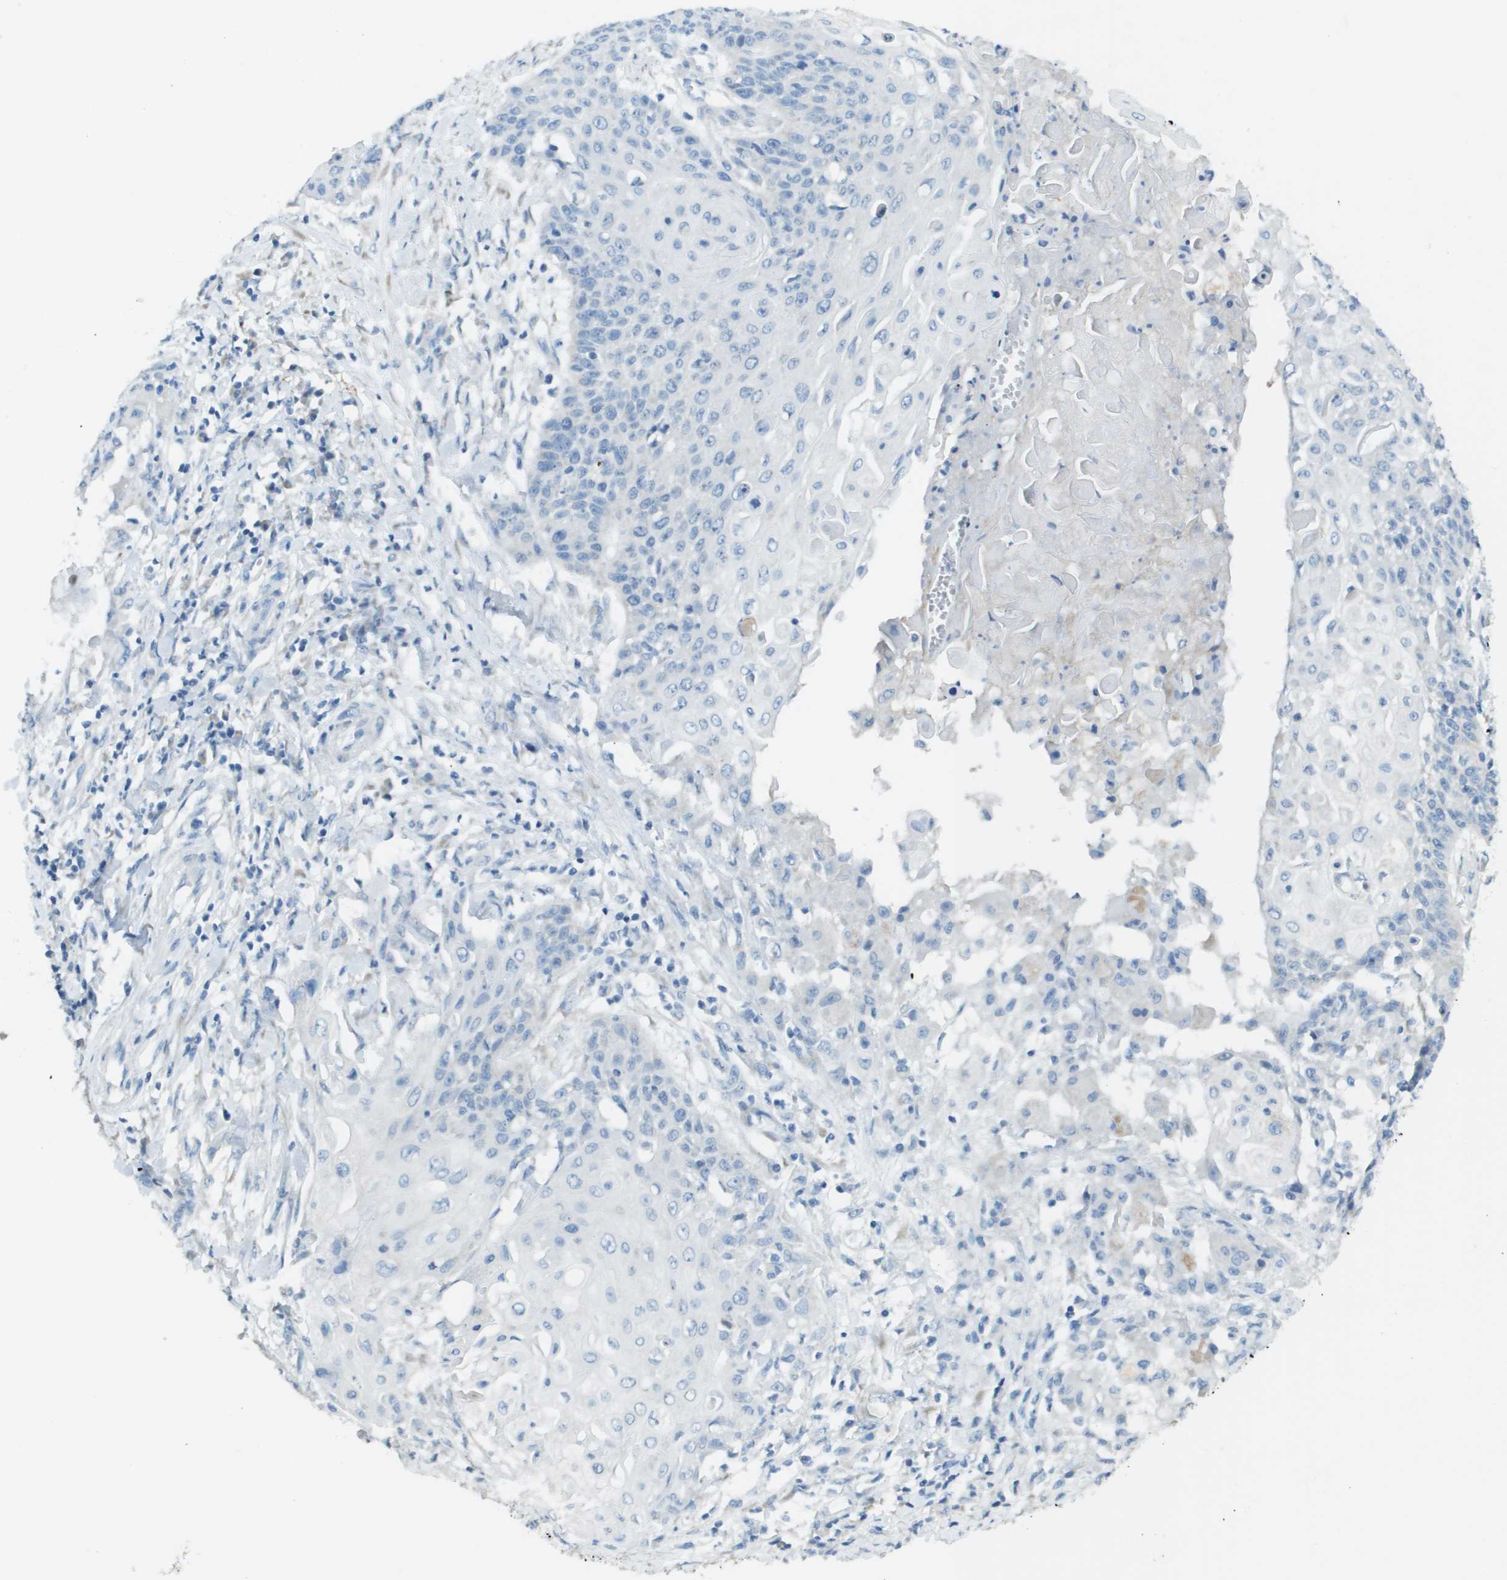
{"staining": {"intensity": "negative", "quantity": "none", "location": "none"}, "tissue": "cervical cancer", "cell_type": "Tumor cells", "image_type": "cancer", "snomed": [{"axis": "morphology", "description": "Squamous cell carcinoma, NOS"}, {"axis": "topography", "description": "Cervix"}], "caption": "Cervical squamous cell carcinoma was stained to show a protein in brown. There is no significant expression in tumor cells. The staining is performed using DAB brown chromogen with nuclei counter-stained in using hematoxylin.", "gene": "PTGDR2", "patient": {"sex": "female", "age": 39}}